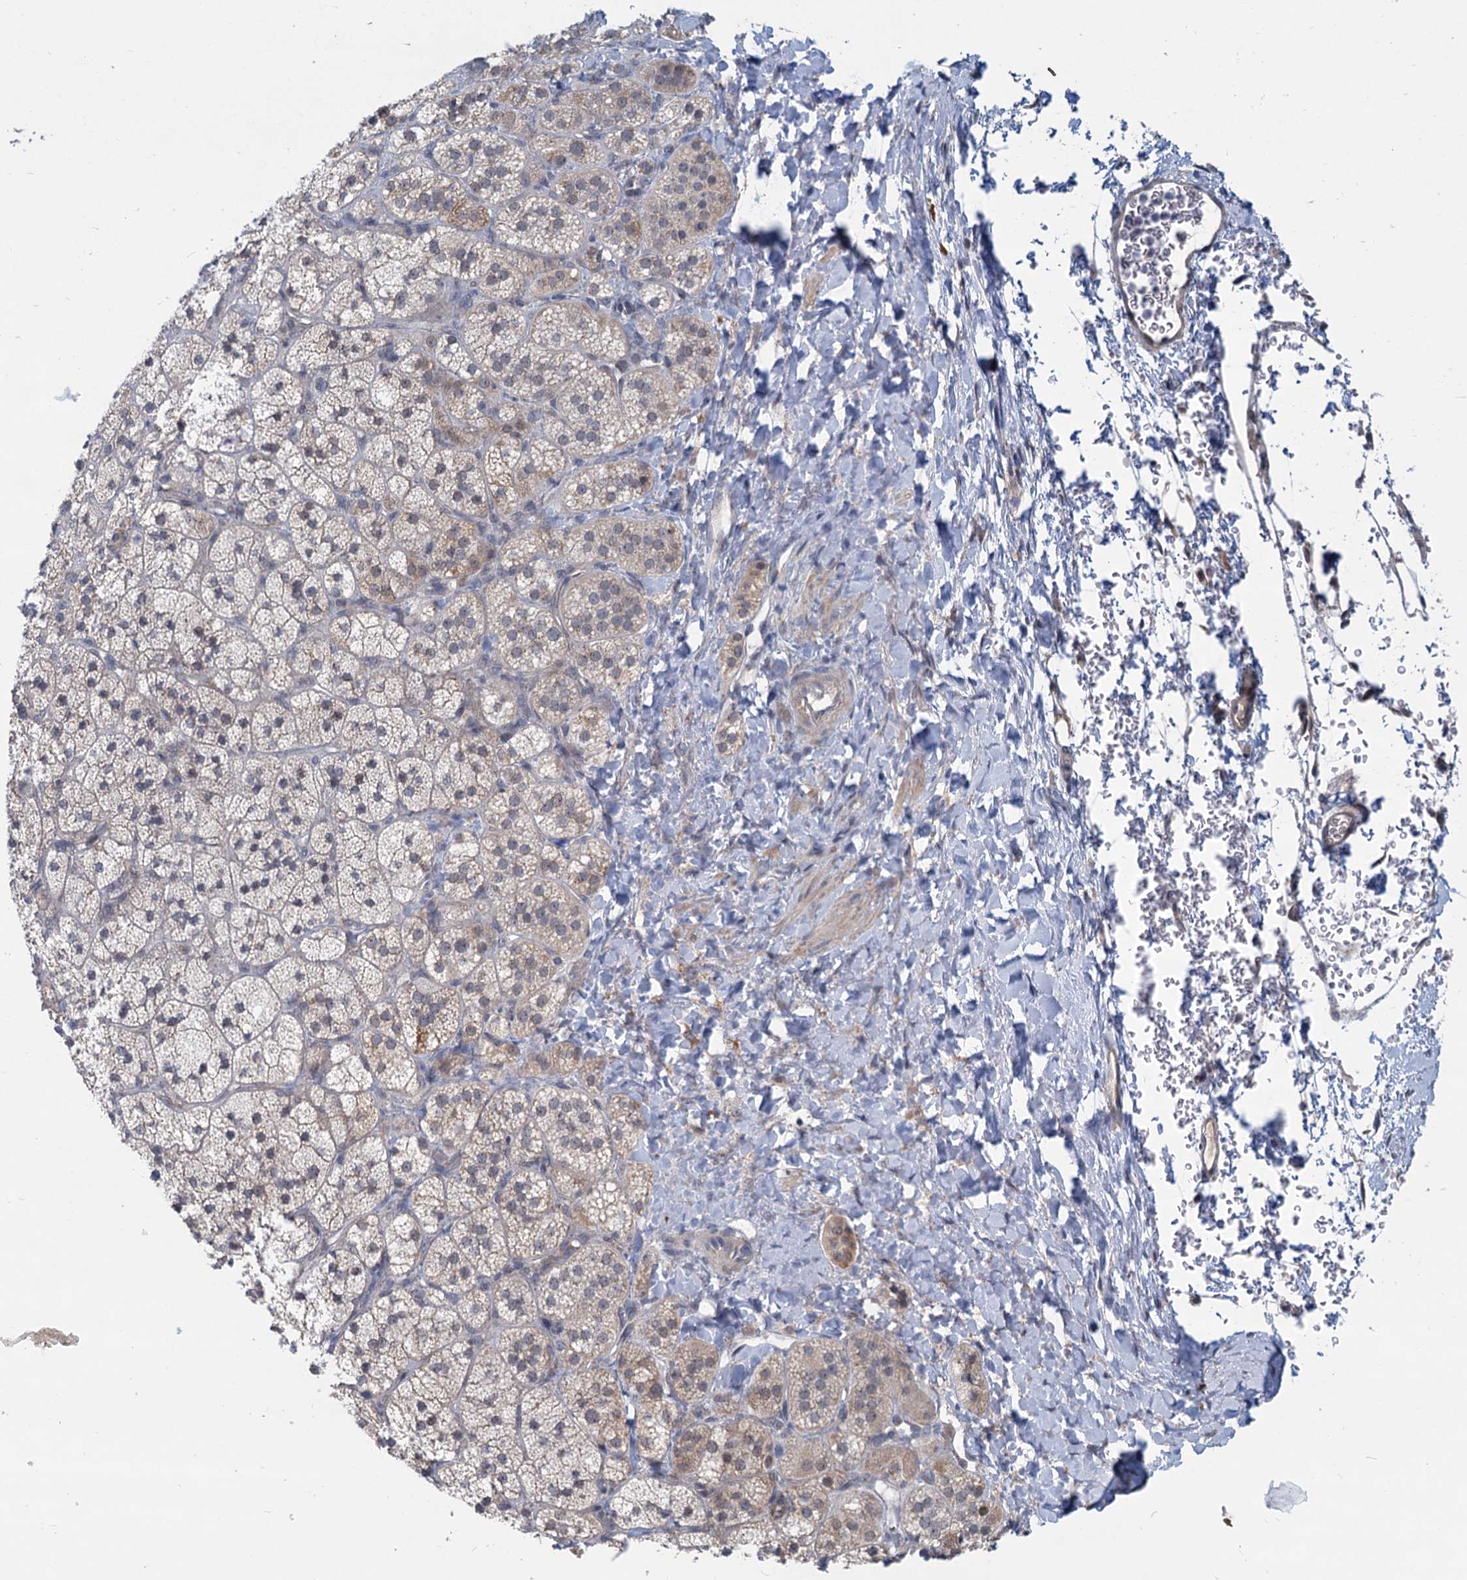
{"staining": {"intensity": "negative", "quantity": "none", "location": "none"}, "tissue": "adrenal gland", "cell_type": "Glandular cells", "image_type": "normal", "snomed": [{"axis": "morphology", "description": "Normal tissue, NOS"}, {"axis": "topography", "description": "Adrenal gland"}], "caption": "Immunohistochemistry image of normal adrenal gland: adrenal gland stained with DAB exhibits no significant protein expression in glandular cells.", "gene": "STAP1", "patient": {"sex": "male", "age": 61}}